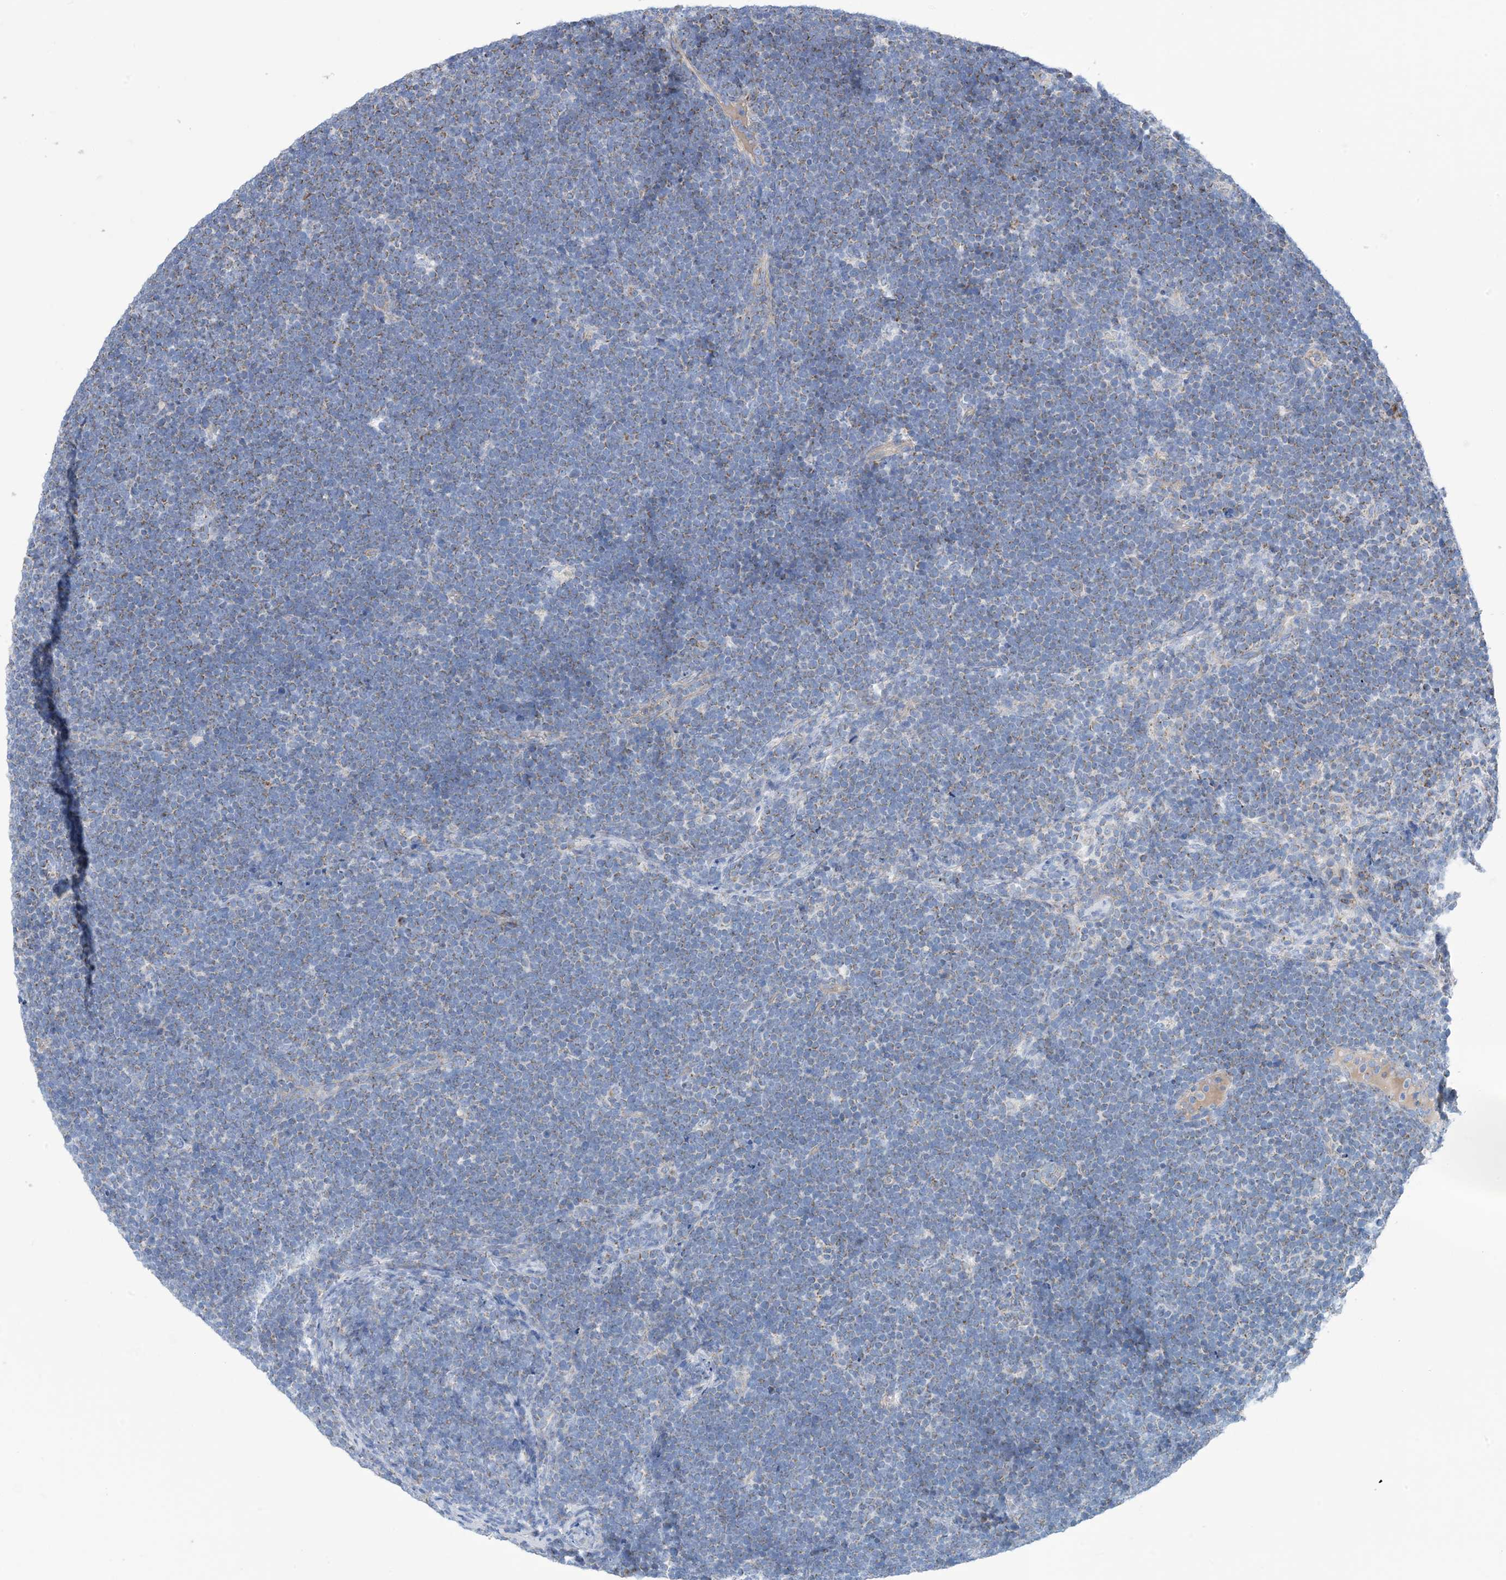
{"staining": {"intensity": "weak", "quantity": "<25%", "location": "cytoplasmic/membranous"}, "tissue": "lymphoma", "cell_type": "Tumor cells", "image_type": "cancer", "snomed": [{"axis": "morphology", "description": "Malignant lymphoma, non-Hodgkin's type, High grade"}, {"axis": "topography", "description": "Lymph node"}], "caption": "IHC image of human lymphoma stained for a protein (brown), which exhibits no expression in tumor cells.", "gene": "PHOSPHO2", "patient": {"sex": "male", "age": 13}}